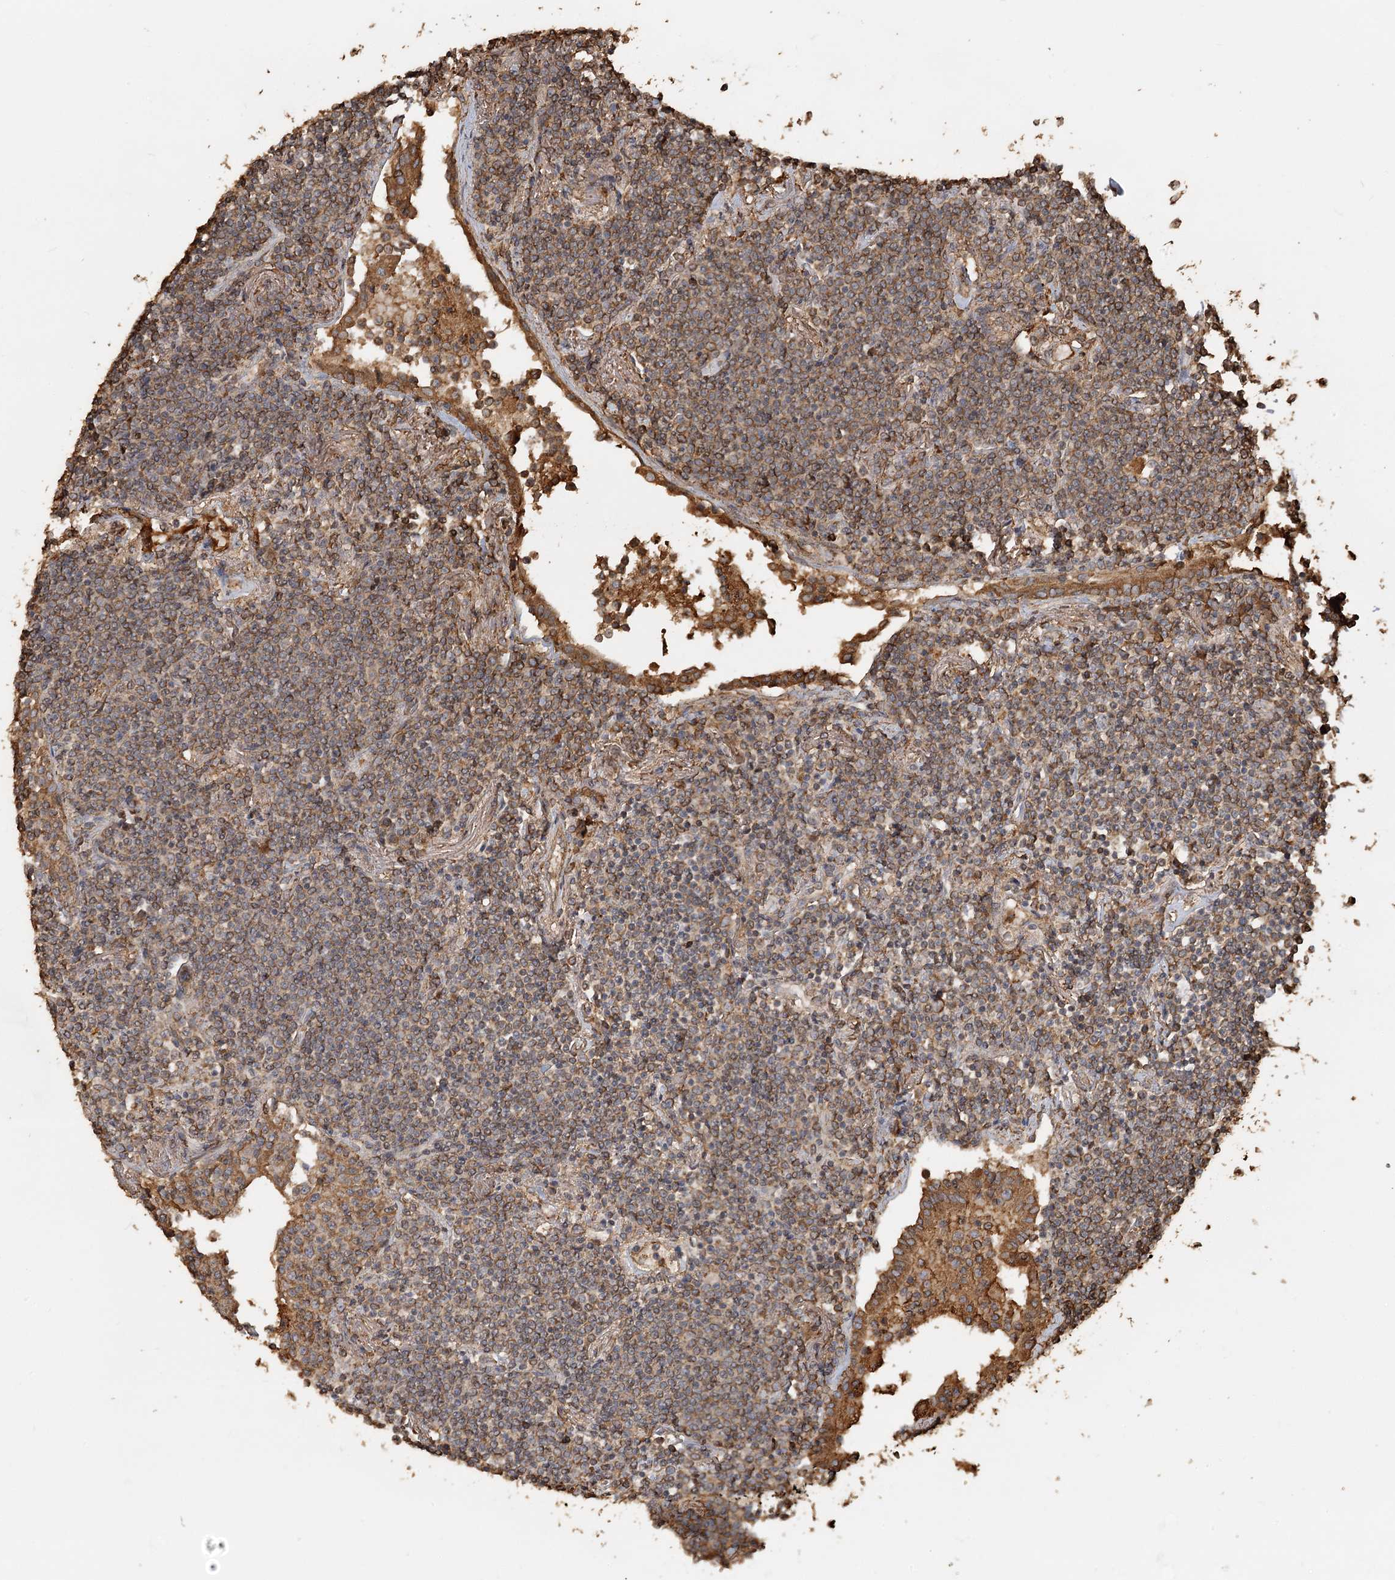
{"staining": {"intensity": "moderate", "quantity": "25%-75%", "location": "cytoplasmic/membranous"}, "tissue": "lymphoma", "cell_type": "Tumor cells", "image_type": "cancer", "snomed": [{"axis": "morphology", "description": "Malignant lymphoma, non-Hodgkin's type, Low grade"}, {"axis": "topography", "description": "Lung"}], "caption": "High-power microscopy captured an immunohistochemistry photomicrograph of low-grade malignant lymphoma, non-Hodgkin's type, revealing moderate cytoplasmic/membranous staining in approximately 25%-75% of tumor cells. The staining was performed using DAB (3,3'-diaminobenzidine) to visualize the protein expression in brown, while the nuclei were stained in blue with hematoxylin (Magnification: 20x).", "gene": "PIK3C2A", "patient": {"sex": "female", "age": 71}}